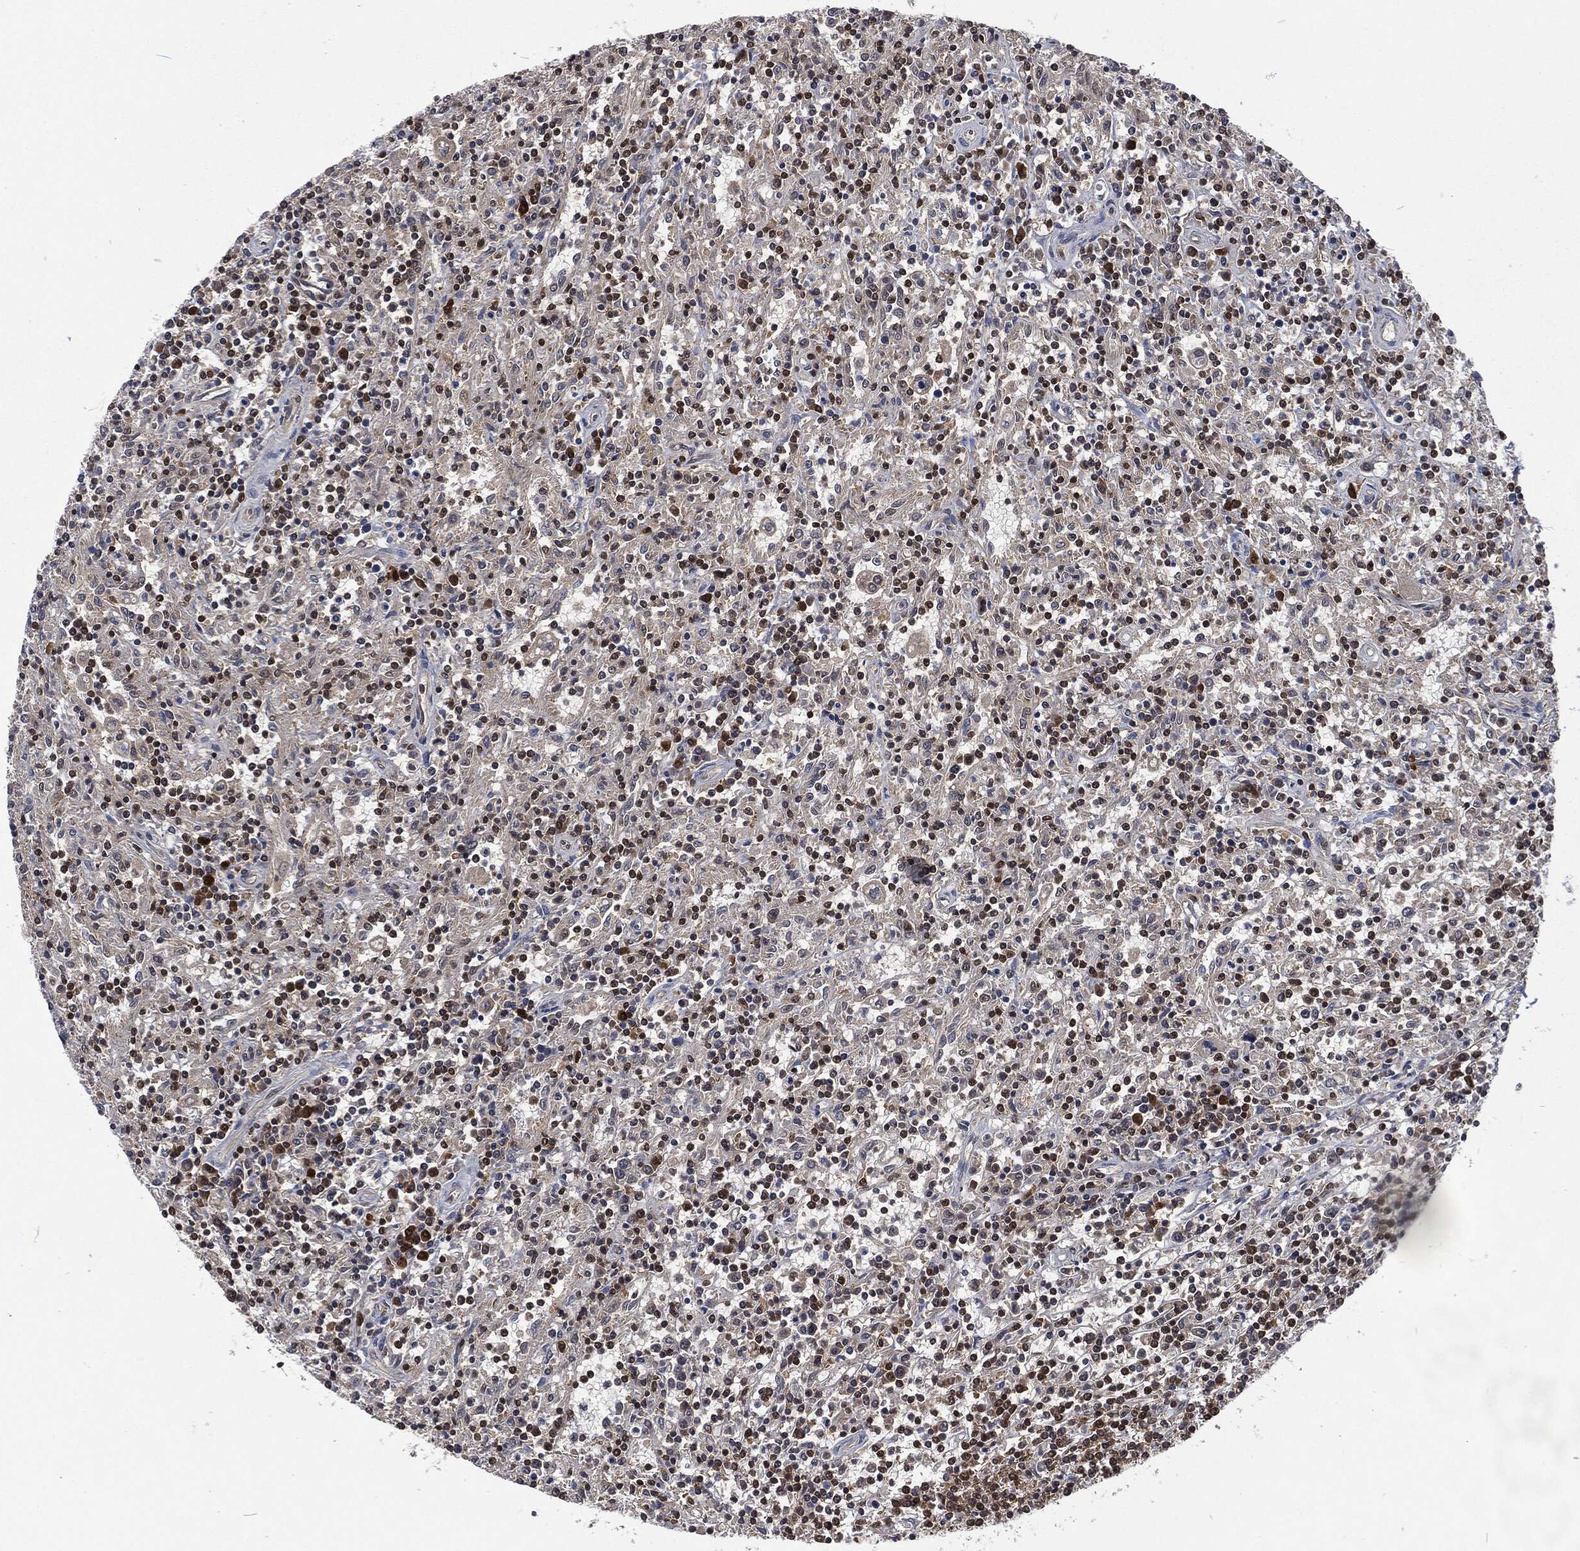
{"staining": {"intensity": "strong", "quantity": "<25%", "location": "nuclear"}, "tissue": "lymphoma", "cell_type": "Tumor cells", "image_type": "cancer", "snomed": [{"axis": "morphology", "description": "Malignant lymphoma, non-Hodgkin's type, Low grade"}, {"axis": "topography", "description": "Spleen"}], "caption": "A brown stain labels strong nuclear staining of a protein in malignant lymphoma, non-Hodgkin's type (low-grade) tumor cells.", "gene": "DCPS", "patient": {"sex": "male", "age": 62}}